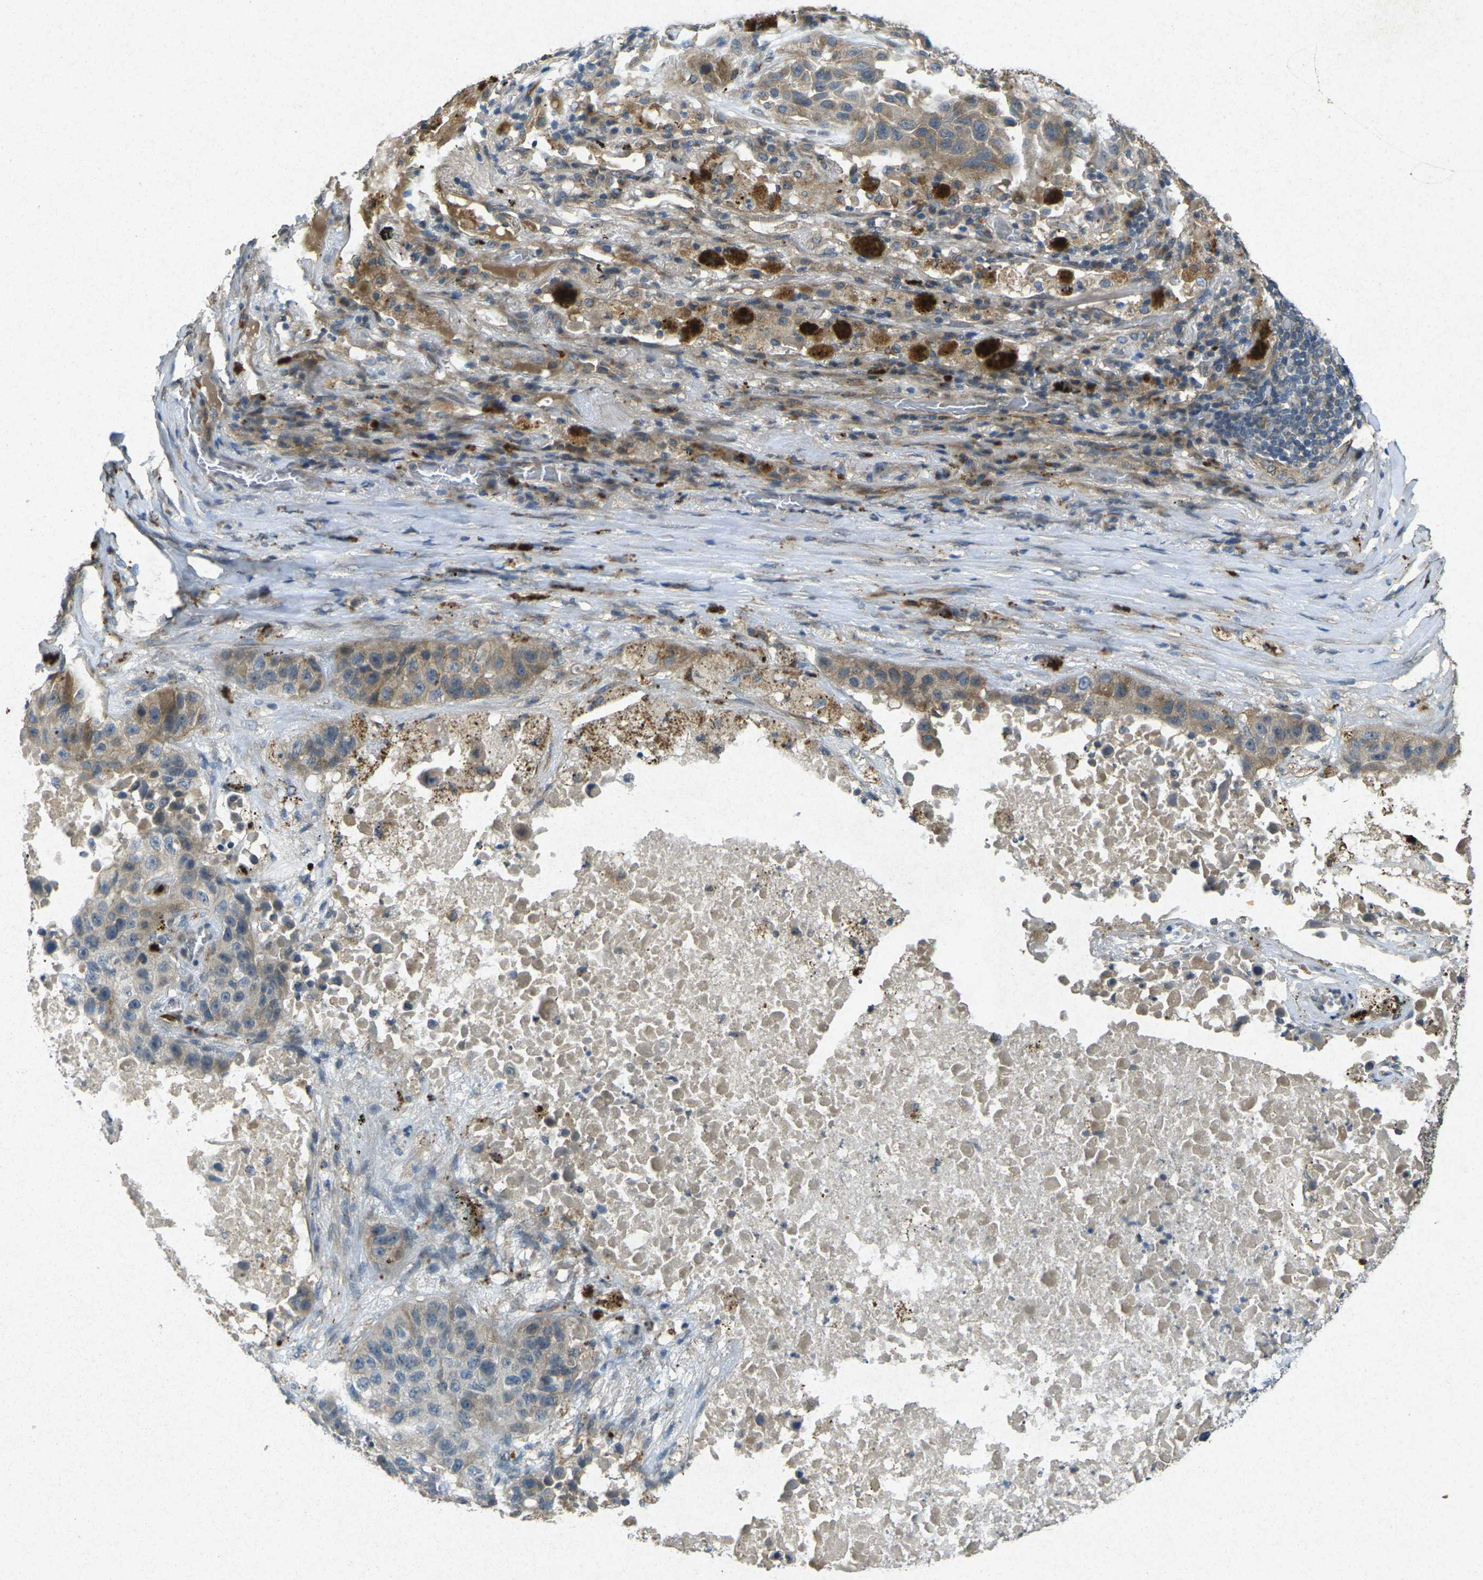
{"staining": {"intensity": "moderate", "quantity": ">75%", "location": "cytoplasmic/membranous"}, "tissue": "lung cancer", "cell_type": "Tumor cells", "image_type": "cancer", "snomed": [{"axis": "morphology", "description": "Squamous cell carcinoma, NOS"}, {"axis": "topography", "description": "Lung"}], "caption": "Immunohistochemistry (IHC) staining of lung cancer (squamous cell carcinoma), which exhibits medium levels of moderate cytoplasmic/membranous positivity in approximately >75% of tumor cells indicating moderate cytoplasmic/membranous protein staining. The staining was performed using DAB (brown) for protein detection and nuclei were counterstained in hematoxylin (blue).", "gene": "RGMA", "patient": {"sex": "male", "age": 57}}